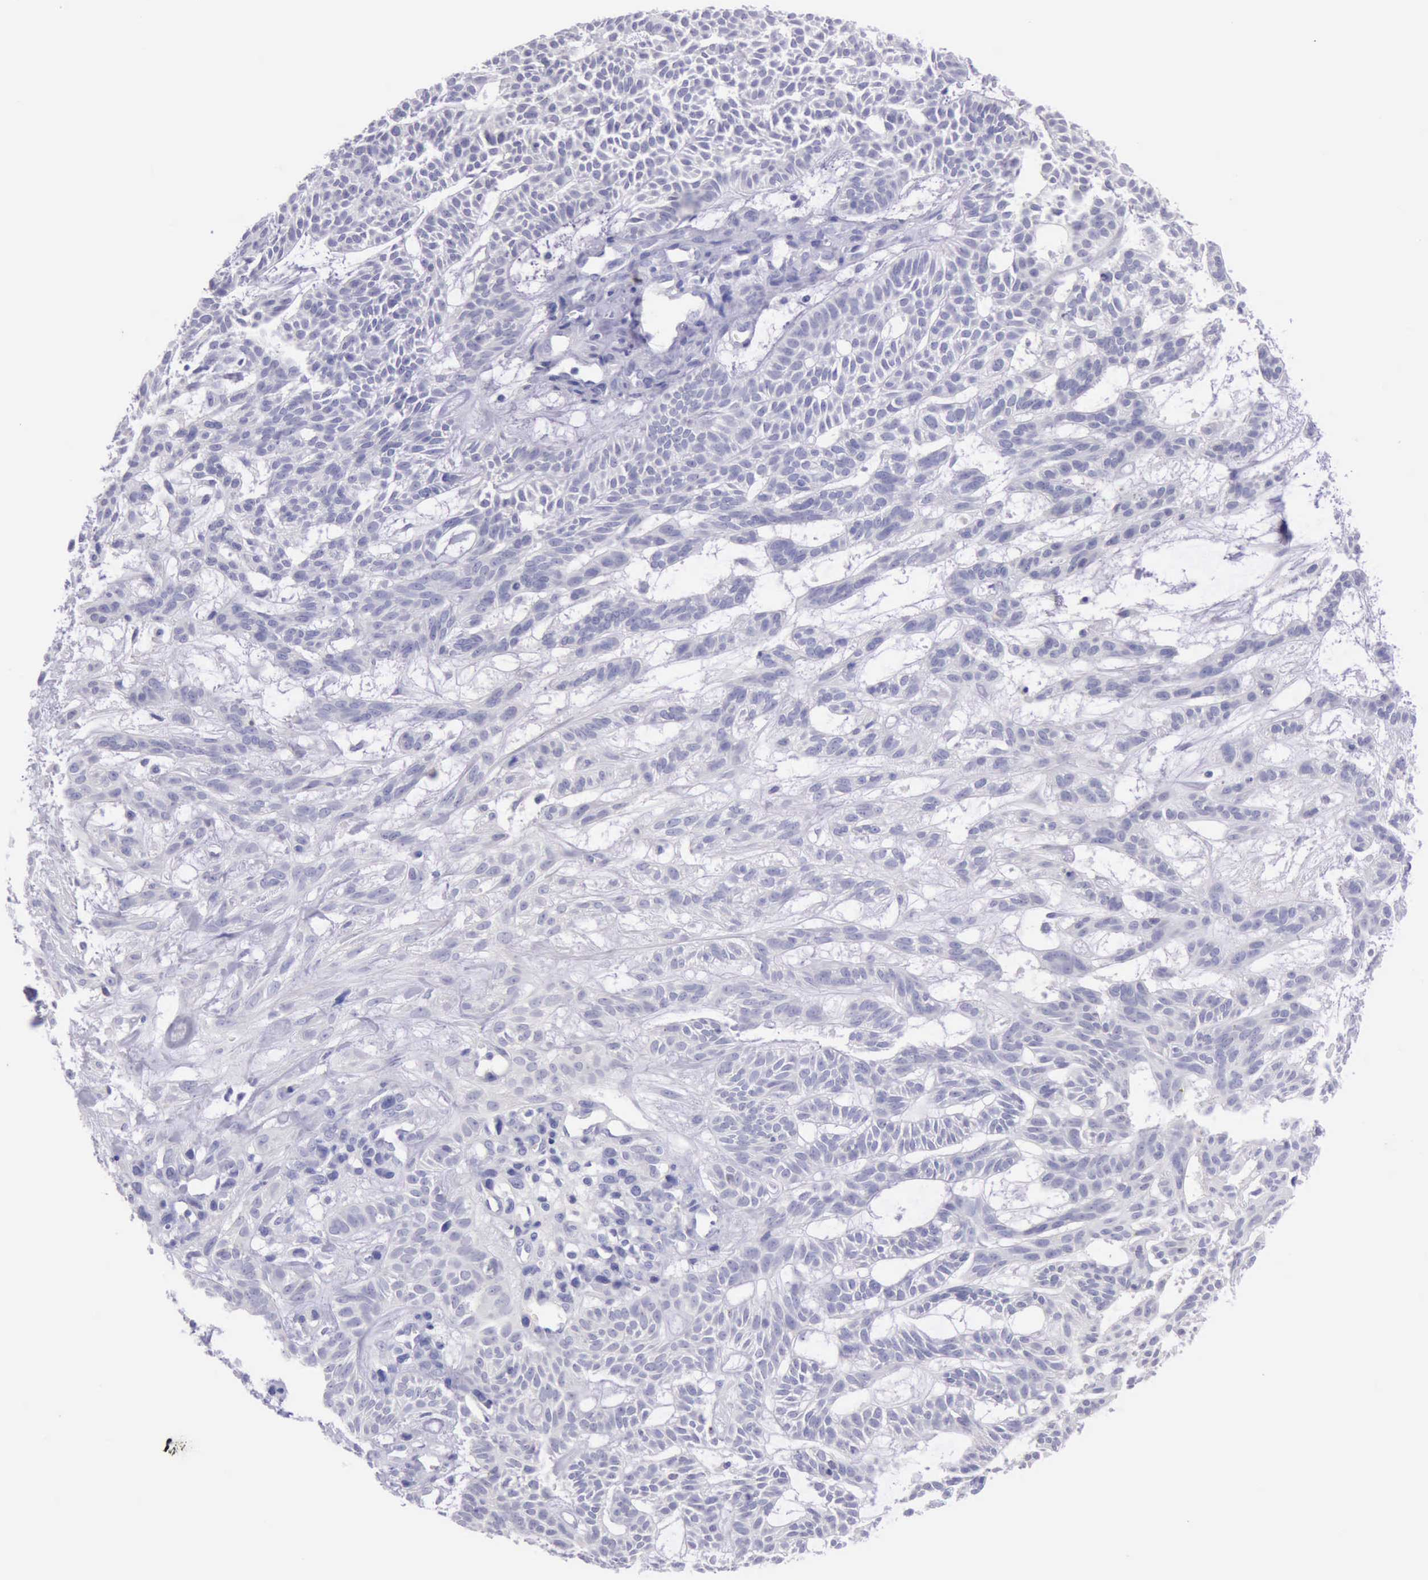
{"staining": {"intensity": "negative", "quantity": "none", "location": "none"}, "tissue": "skin cancer", "cell_type": "Tumor cells", "image_type": "cancer", "snomed": [{"axis": "morphology", "description": "Basal cell carcinoma"}, {"axis": "topography", "description": "Skin"}], "caption": "High power microscopy micrograph of an immunohistochemistry (IHC) histopathology image of skin cancer, revealing no significant expression in tumor cells. (Immunohistochemistry (ihc), brightfield microscopy, high magnification).", "gene": "LRFN5", "patient": {"sex": "male", "age": 75}}